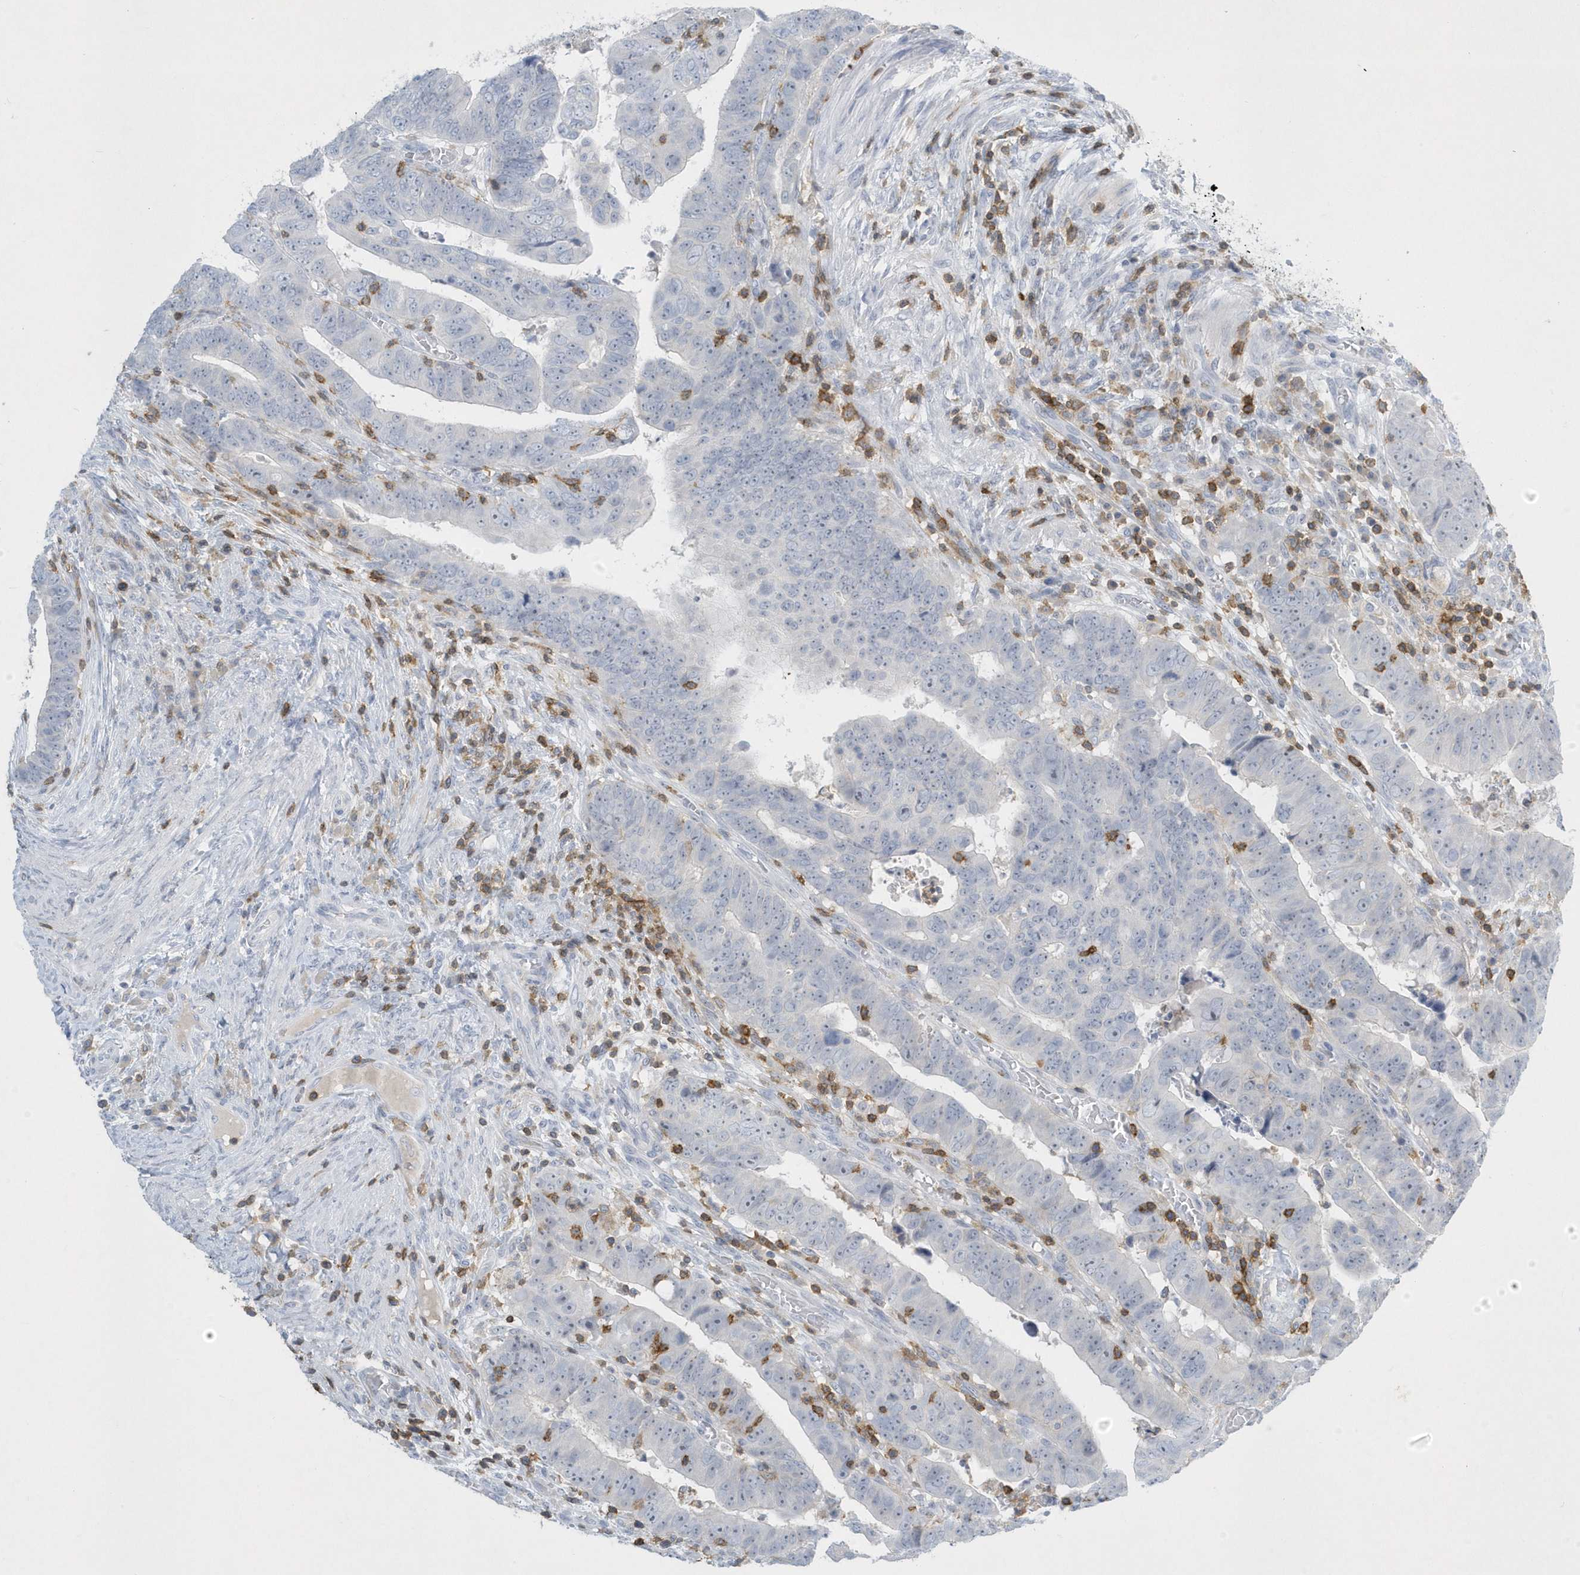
{"staining": {"intensity": "negative", "quantity": "none", "location": "none"}, "tissue": "colorectal cancer", "cell_type": "Tumor cells", "image_type": "cancer", "snomed": [{"axis": "morphology", "description": "Normal tissue, NOS"}, {"axis": "morphology", "description": "Adenocarcinoma, NOS"}, {"axis": "topography", "description": "Rectum"}], "caption": "Adenocarcinoma (colorectal) stained for a protein using immunohistochemistry (IHC) reveals no positivity tumor cells.", "gene": "PSD4", "patient": {"sex": "female", "age": 65}}